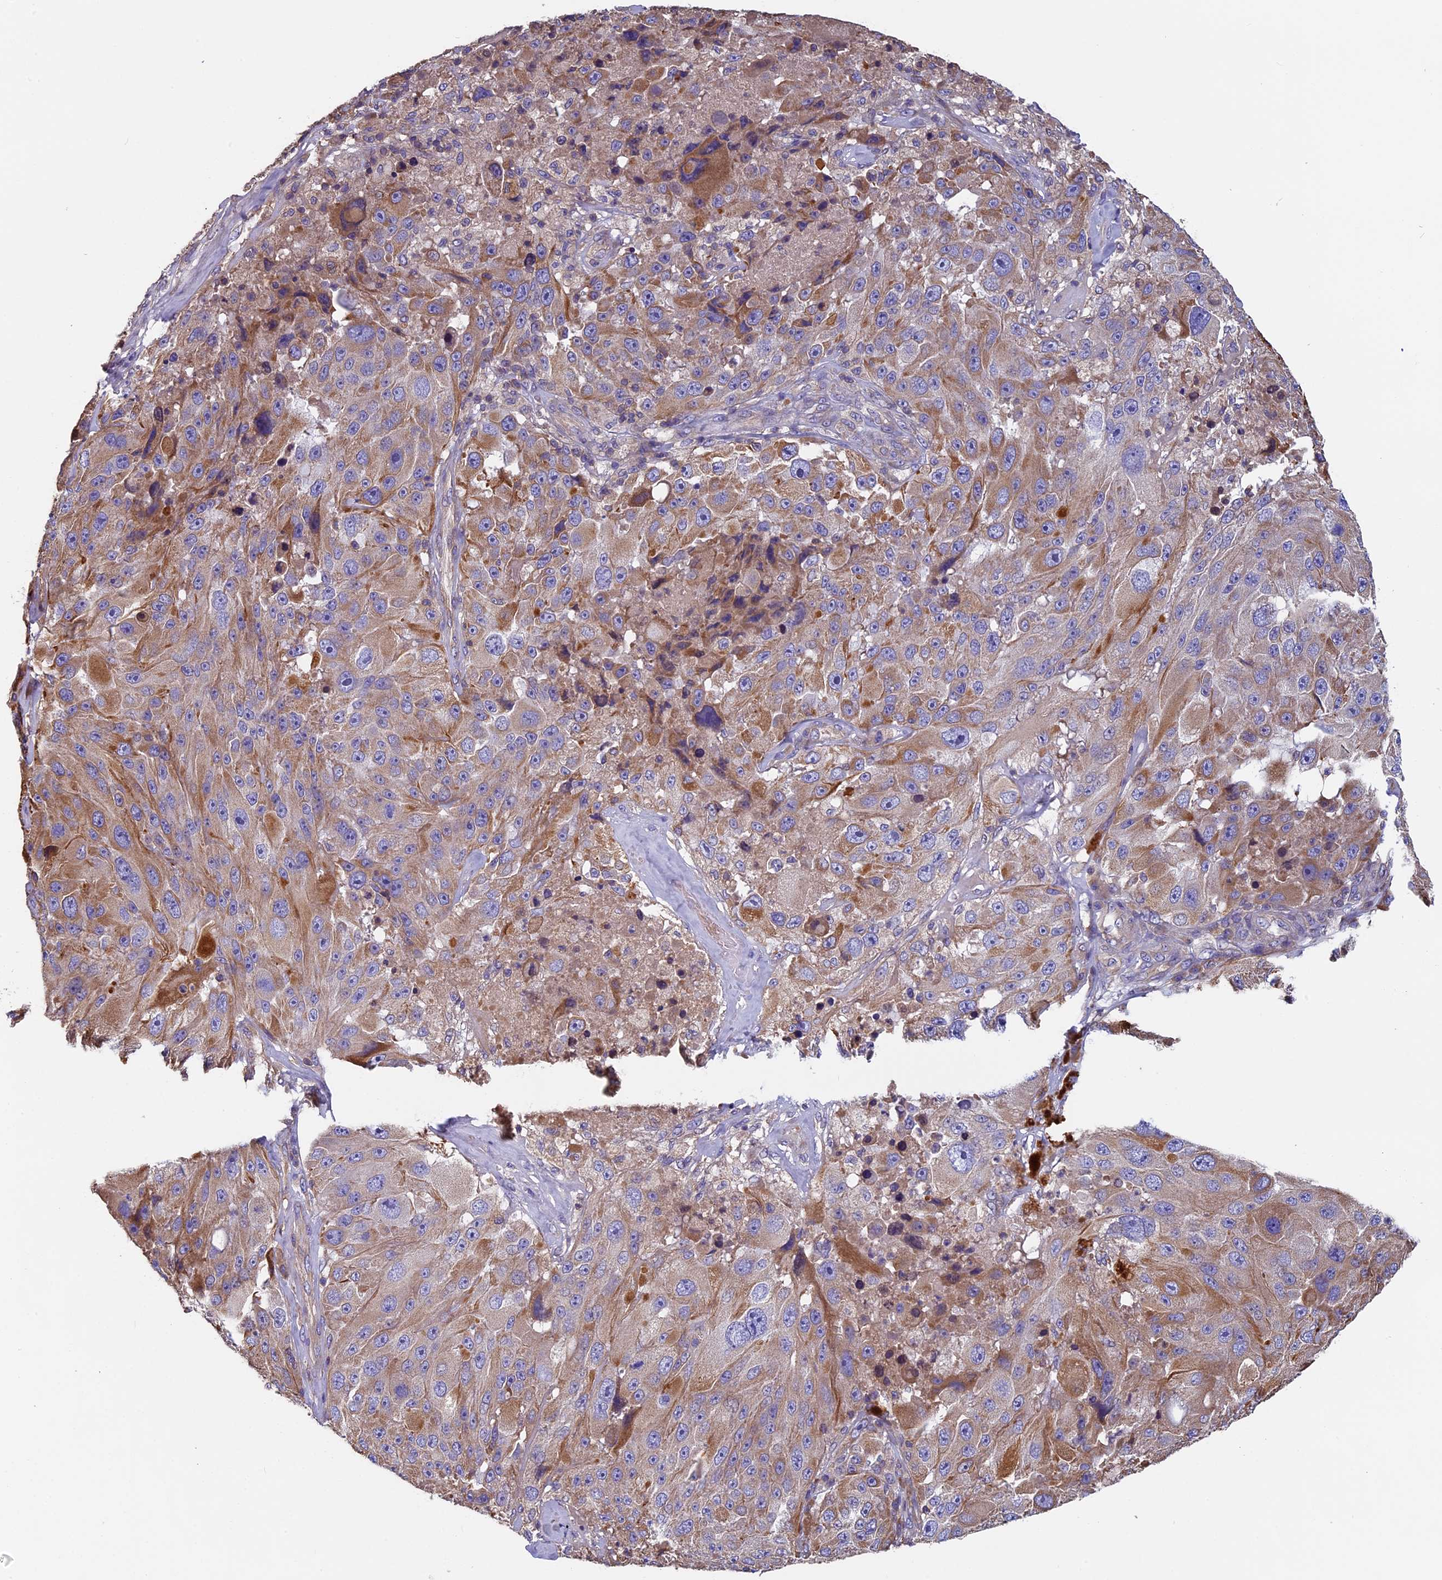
{"staining": {"intensity": "weak", "quantity": "25%-75%", "location": "cytoplasmic/membranous"}, "tissue": "melanoma", "cell_type": "Tumor cells", "image_type": "cancer", "snomed": [{"axis": "morphology", "description": "Malignant melanoma, Metastatic site"}, {"axis": "topography", "description": "Lymph node"}], "caption": "A high-resolution histopathology image shows immunohistochemistry staining of melanoma, which shows weak cytoplasmic/membranous expression in approximately 25%-75% of tumor cells.", "gene": "CCDC153", "patient": {"sex": "male", "age": 62}}